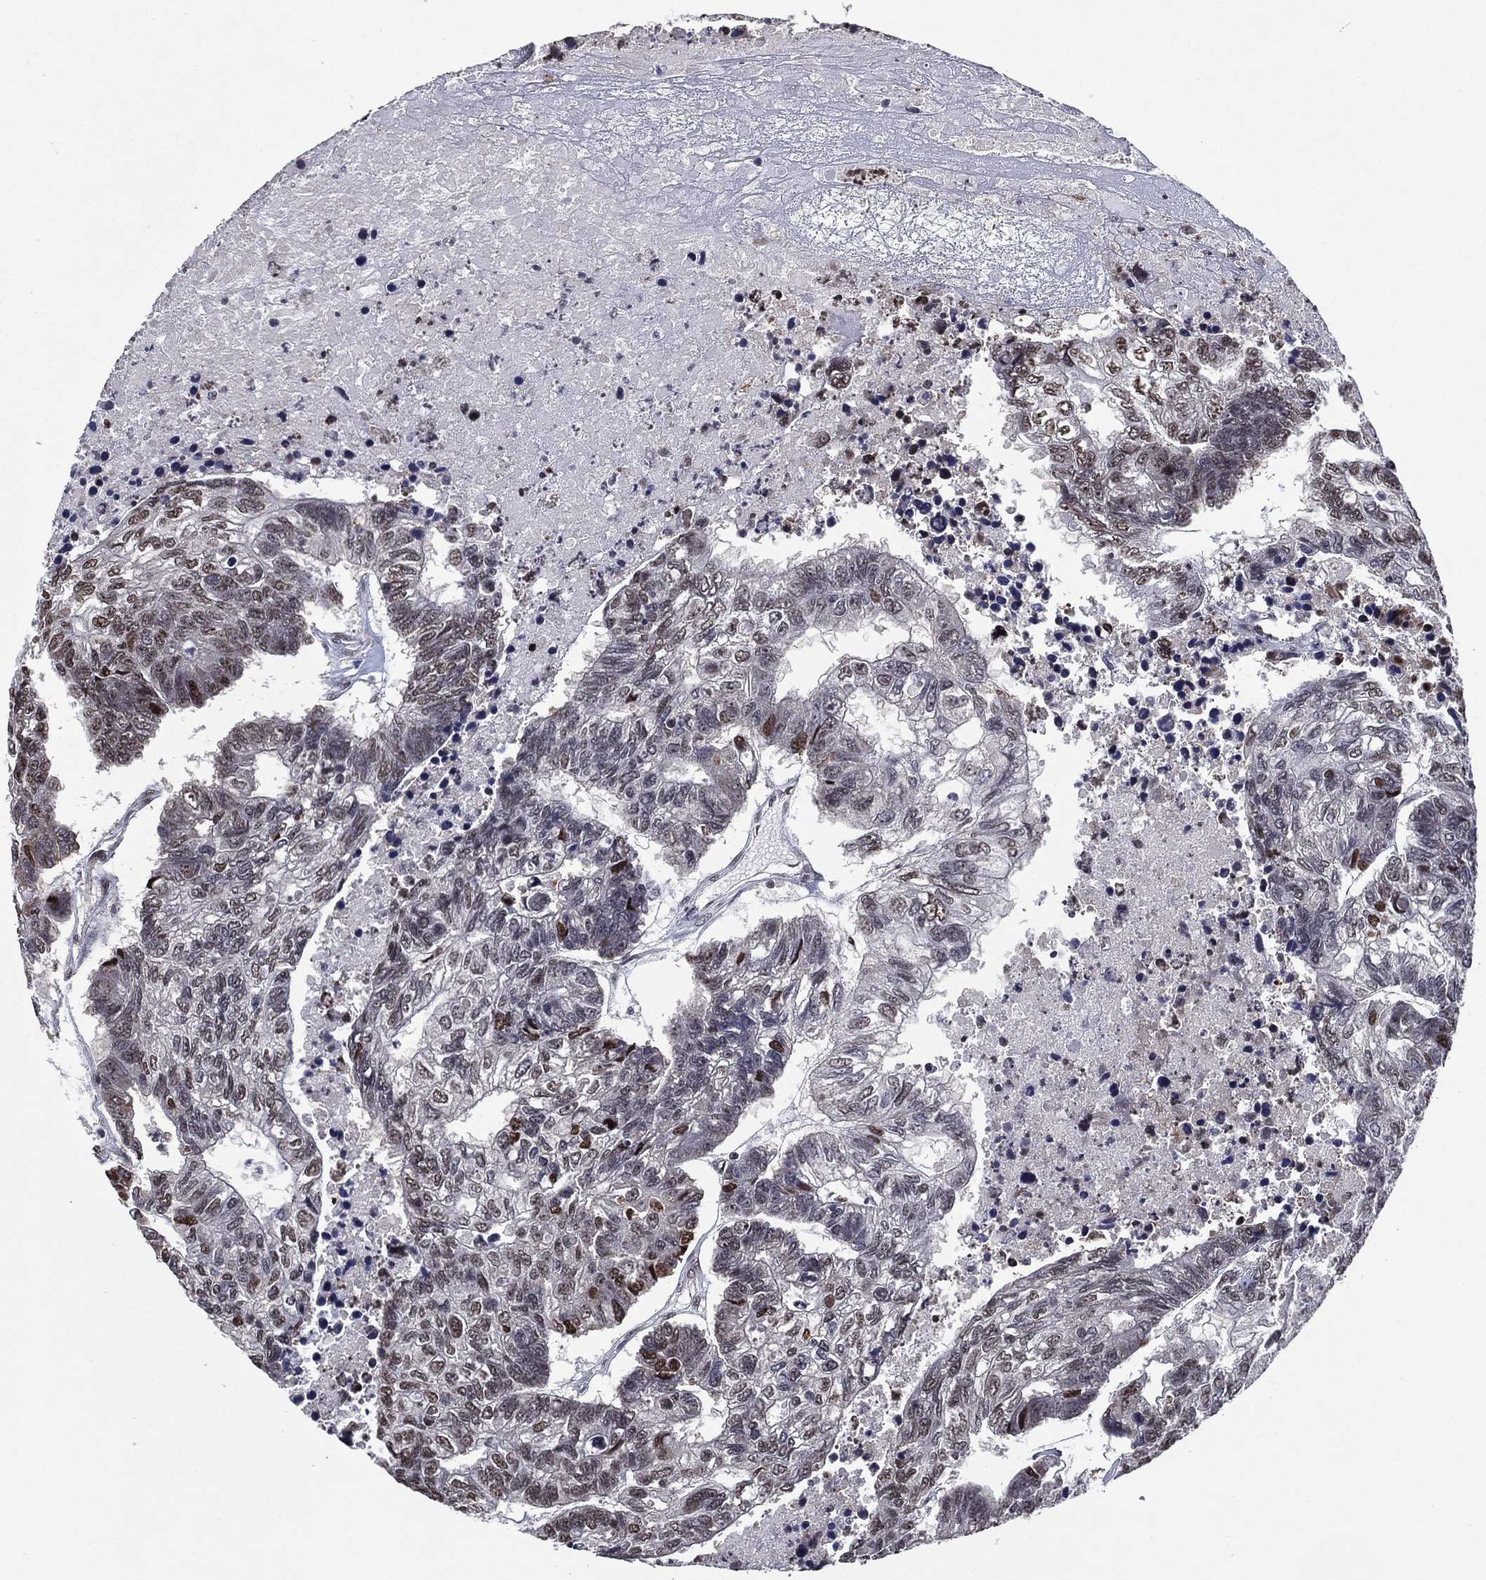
{"staining": {"intensity": "moderate", "quantity": "<25%", "location": "nuclear"}, "tissue": "colorectal cancer", "cell_type": "Tumor cells", "image_type": "cancer", "snomed": [{"axis": "morphology", "description": "Adenocarcinoma, NOS"}, {"axis": "topography", "description": "Colon"}], "caption": "Protein expression analysis of human colorectal cancer reveals moderate nuclear positivity in about <25% of tumor cells. The staining is performed using DAB brown chromogen to label protein expression. The nuclei are counter-stained blue using hematoxylin.", "gene": "ZBTB42", "patient": {"sex": "female", "age": 48}}